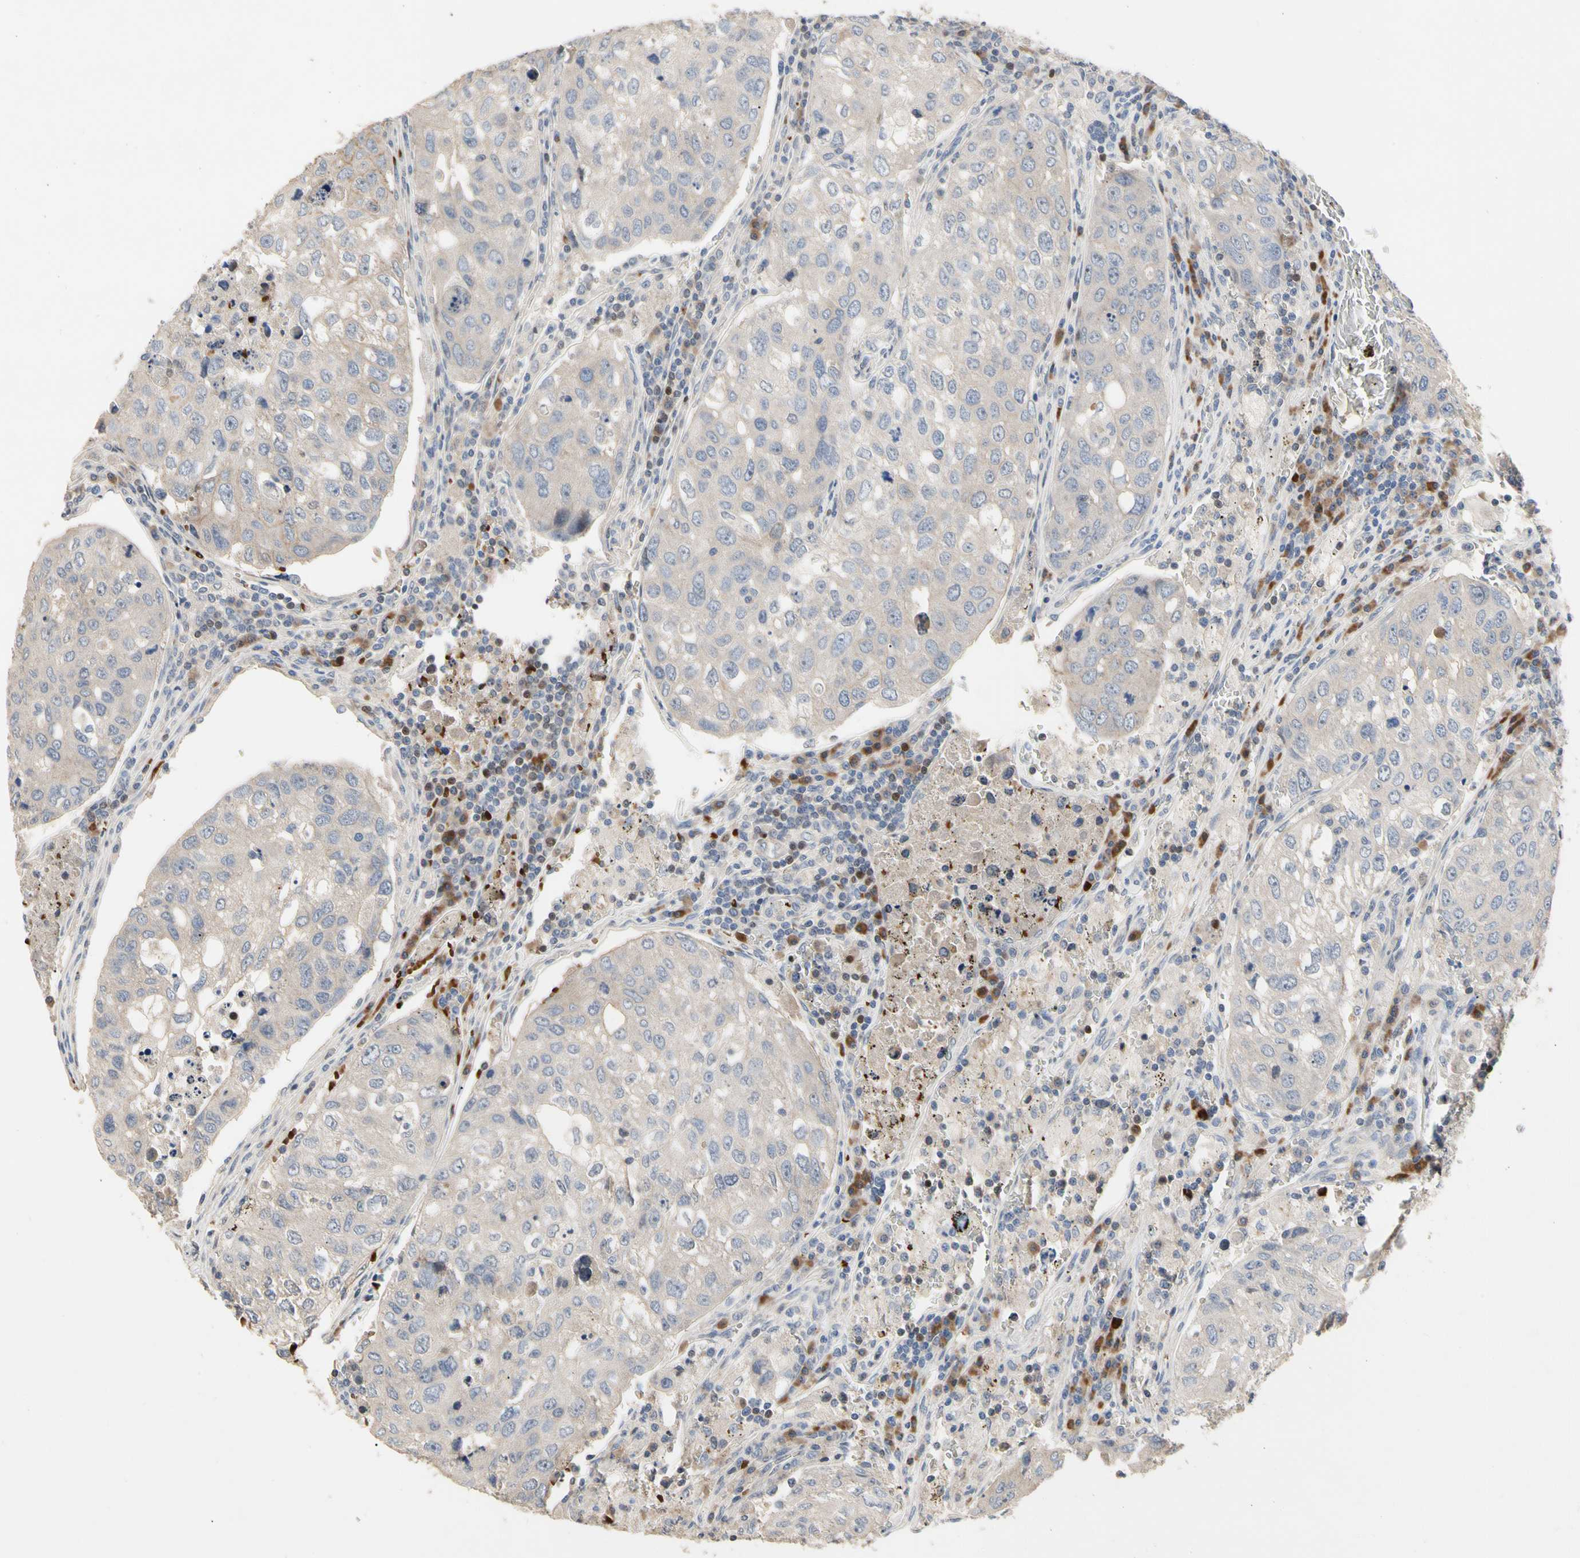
{"staining": {"intensity": "weak", "quantity": "<25%", "location": "cytoplasmic/membranous"}, "tissue": "urothelial cancer", "cell_type": "Tumor cells", "image_type": "cancer", "snomed": [{"axis": "morphology", "description": "Urothelial carcinoma, High grade"}, {"axis": "topography", "description": "Lymph node"}, {"axis": "topography", "description": "Urinary bladder"}], "caption": "The photomicrograph exhibits no staining of tumor cells in urothelial cancer.", "gene": "HMGCR", "patient": {"sex": "male", "age": 51}}